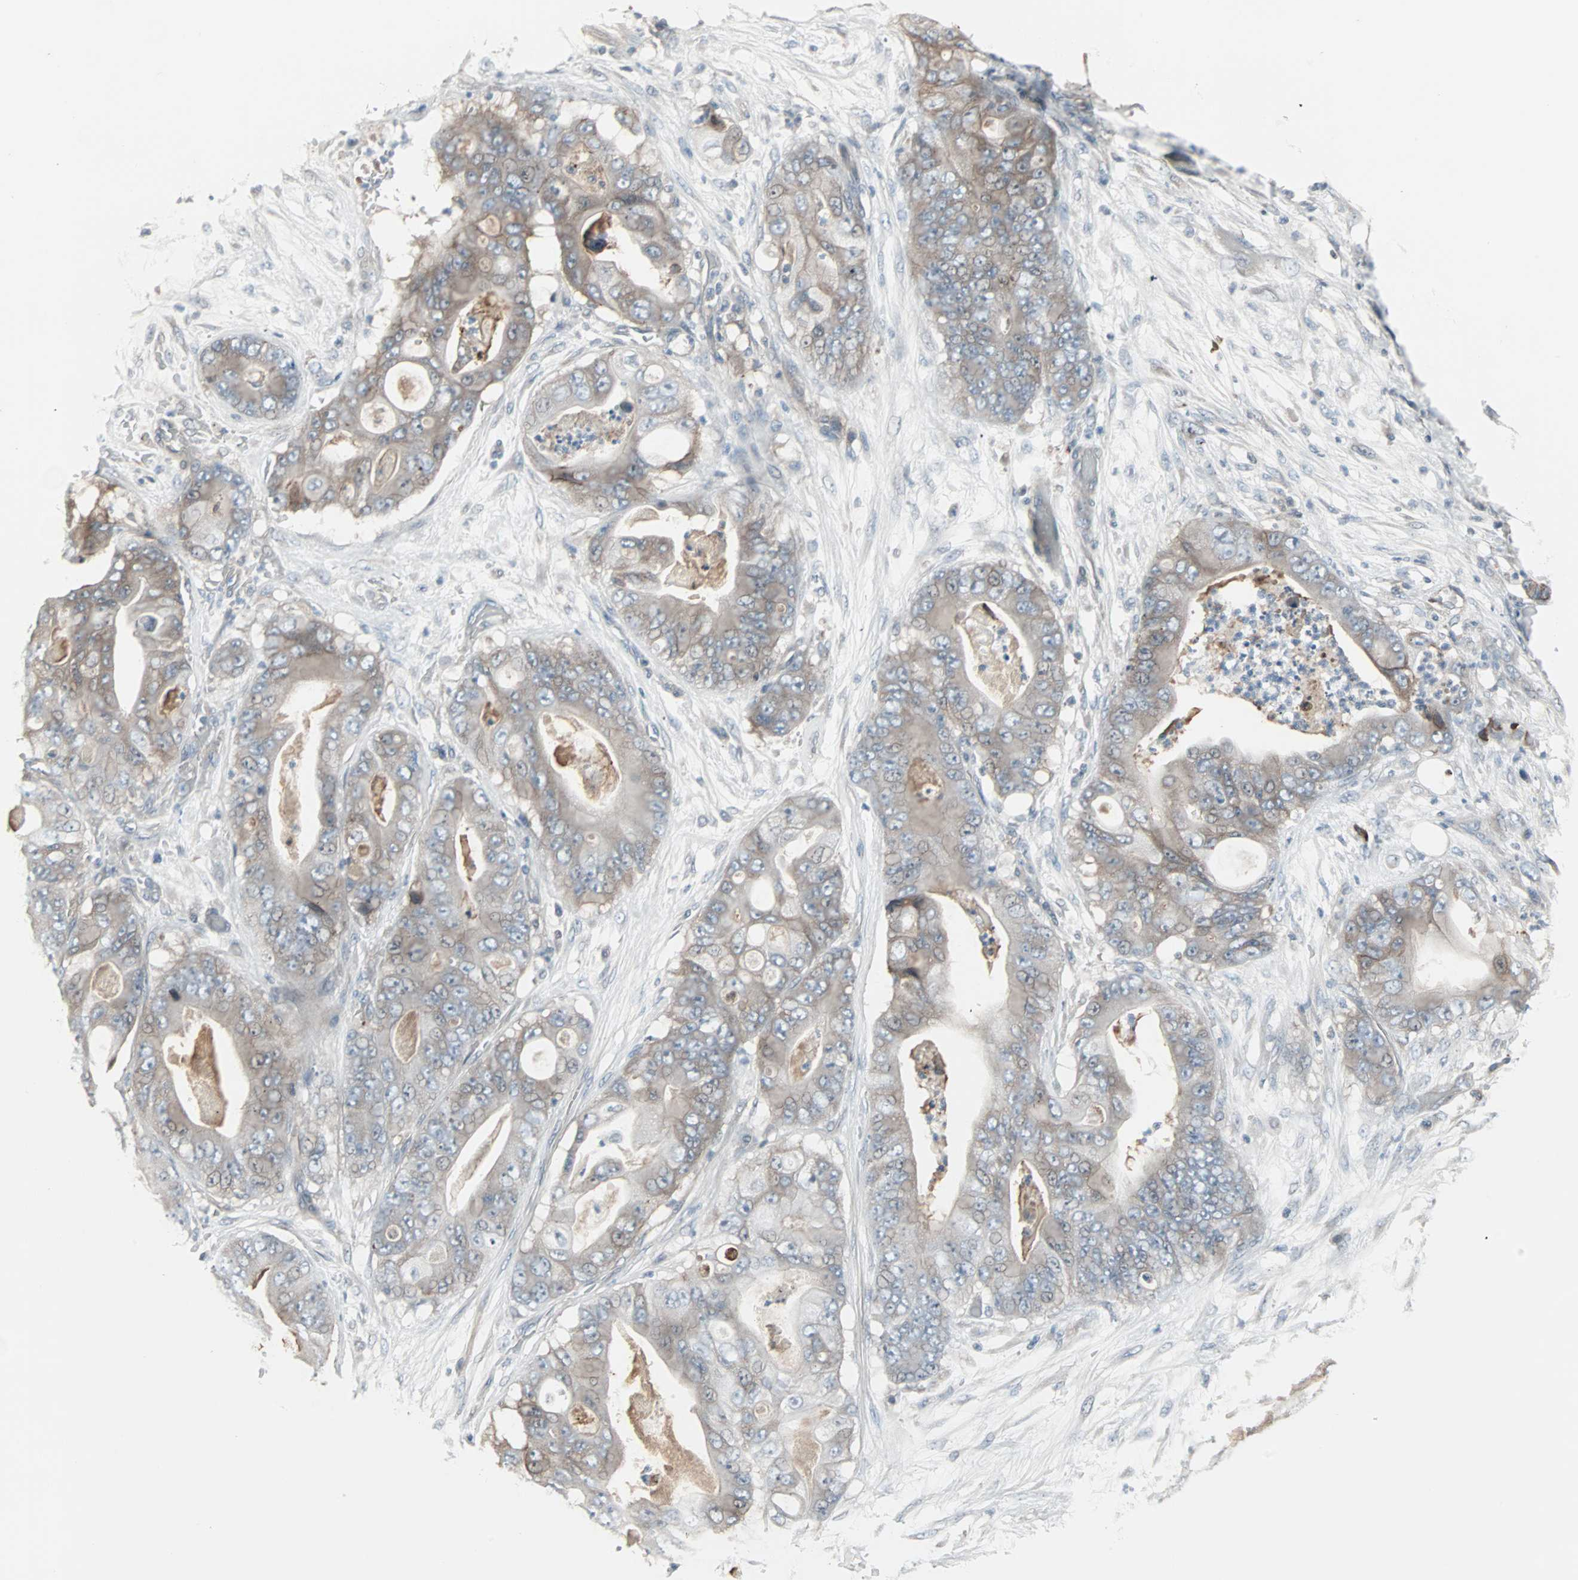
{"staining": {"intensity": "weak", "quantity": "25%-75%", "location": "cytoplasmic/membranous"}, "tissue": "stomach cancer", "cell_type": "Tumor cells", "image_type": "cancer", "snomed": [{"axis": "morphology", "description": "Adenocarcinoma, NOS"}, {"axis": "topography", "description": "Stomach"}], "caption": "Tumor cells reveal weak cytoplasmic/membranous positivity in approximately 25%-75% of cells in stomach cancer (adenocarcinoma).", "gene": "ZSCAN32", "patient": {"sex": "female", "age": 73}}